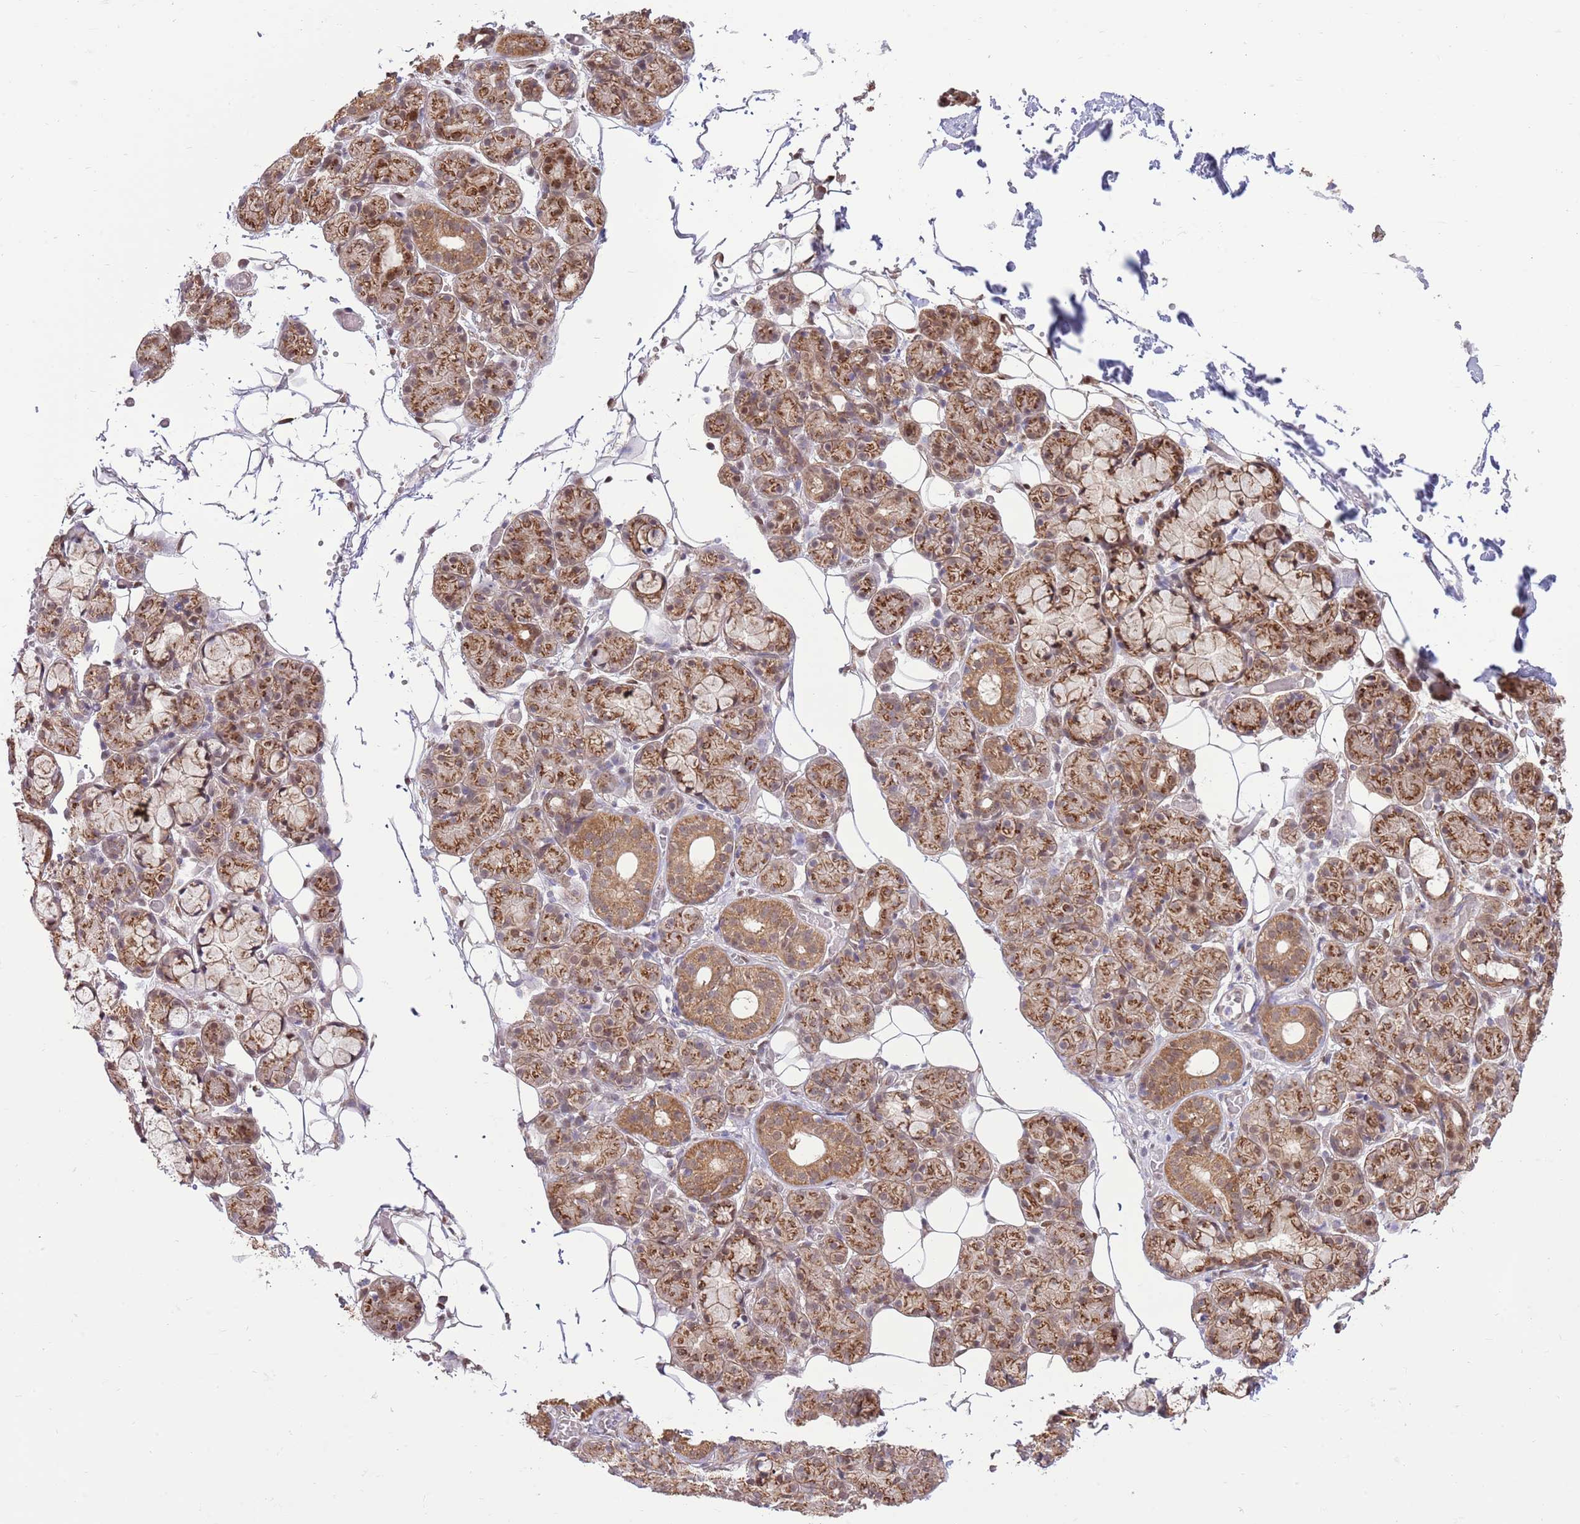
{"staining": {"intensity": "strong", "quantity": "25%-75%", "location": "cytoplasmic/membranous"}, "tissue": "salivary gland", "cell_type": "Glandular cells", "image_type": "normal", "snomed": [{"axis": "morphology", "description": "Normal tissue, NOS"}, {"axis": "topography", "description": "Salivary gland"}], "caption": "Strong cytoplasmic/membranous expression is present in about 25%-75% of glandular cells in unremarkable salivary gland.", "gene": "ARL2BP", "patient": {"sex": "male", "age": 63}}